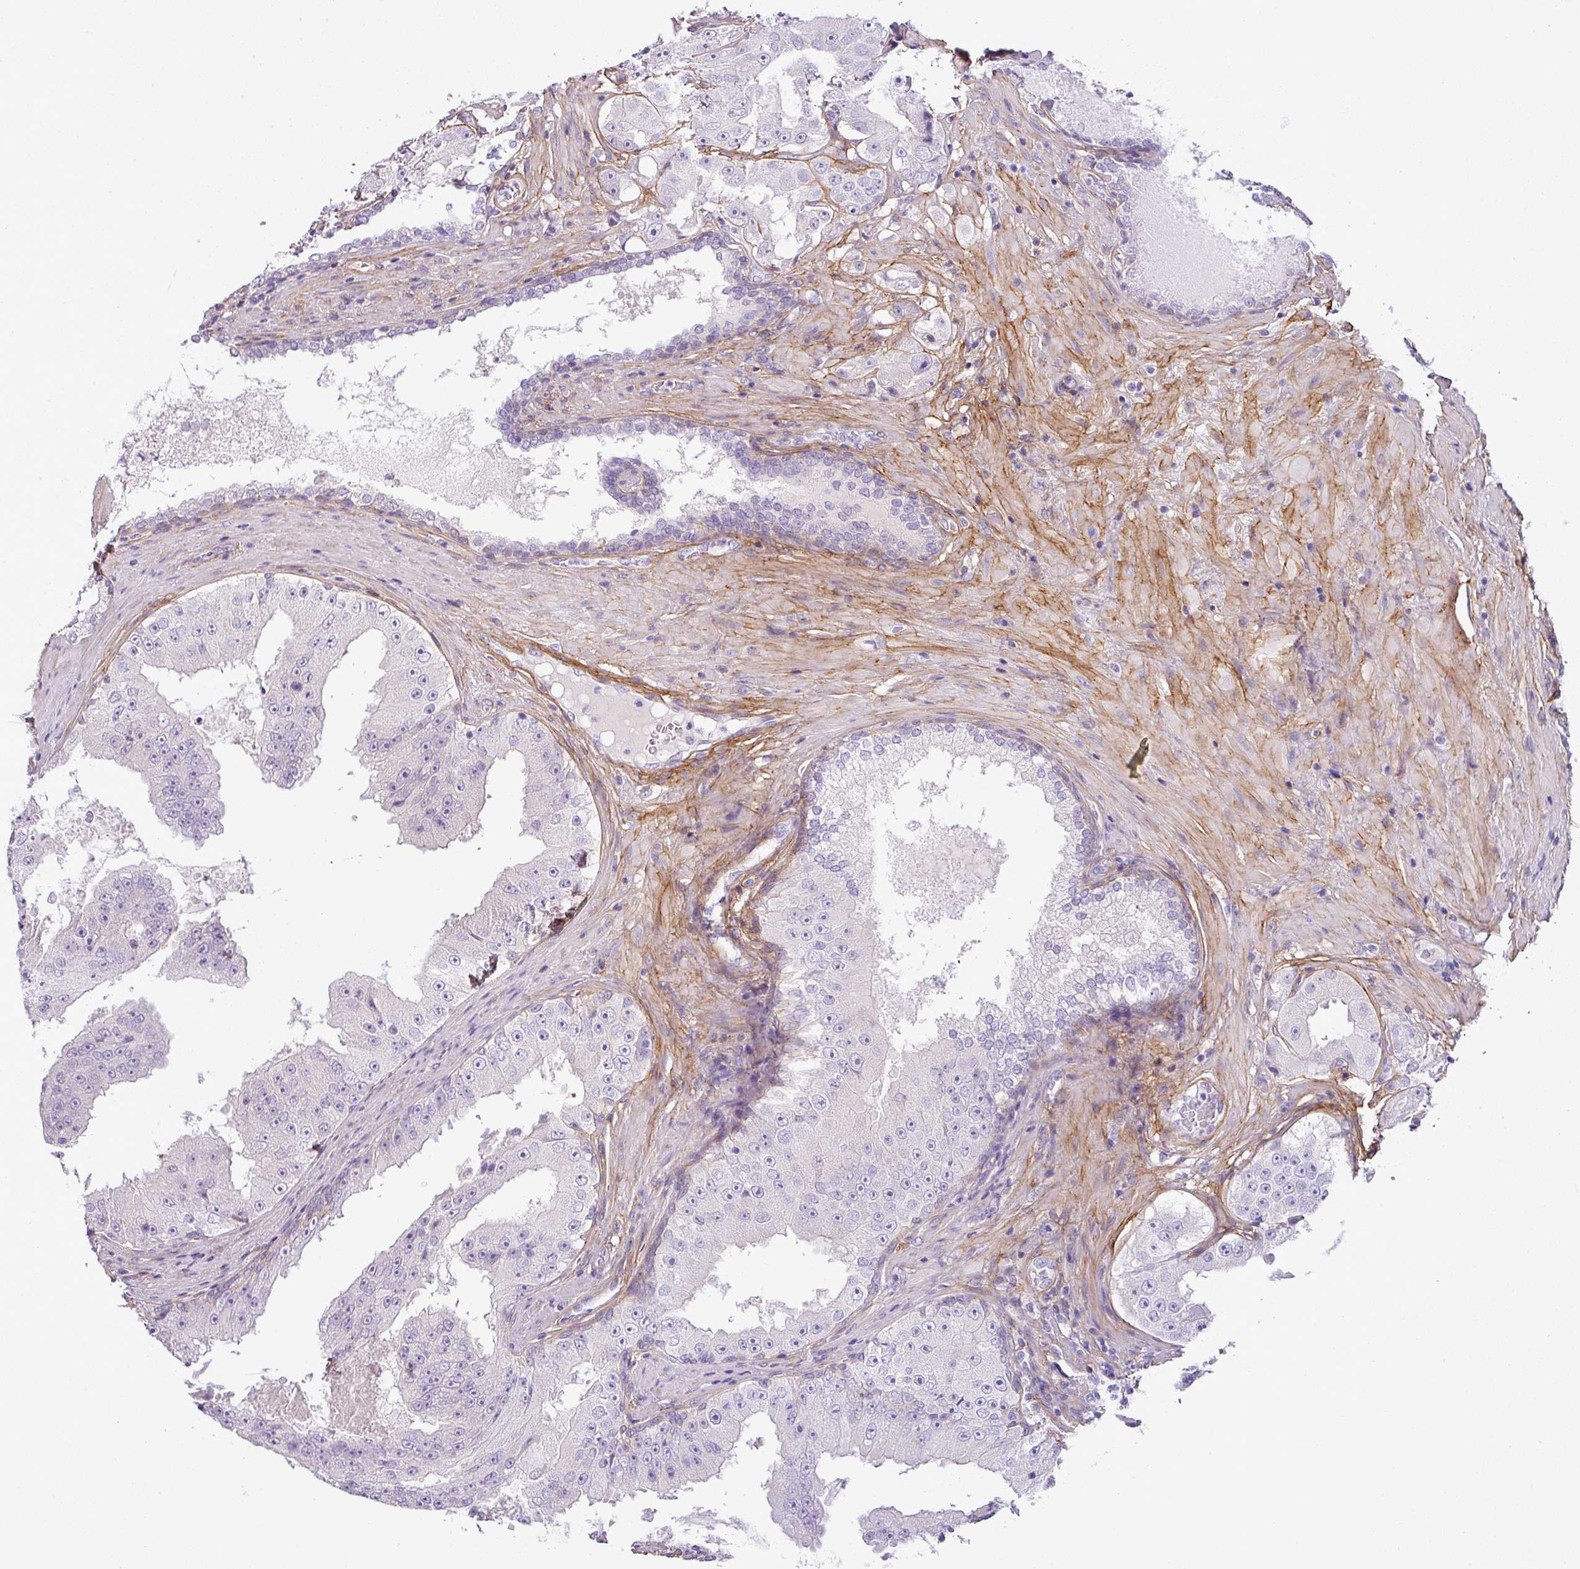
{"staining": {"intensity": "negative", "quantity": "none", "location": "none"}, "tissue": "prostate cancer", "cell_type": "Tumor cells", "image_type": "cancer", "snomed": [{"axis": "morphology", "description": "Adenocarcinoma, High grade"}, {"axis": "topography", "description": "Prostate"}], "caption": "This is a photomicrograph of immunohistochemistry staining of adenocarcinoma (high-grade) (prostate), which shows no expression in tumor cells. Brightfield microscopy of immunohistochemistry stained with DAB (3,3'-diaminobenzidine) (brown) and hematoxylin (blue), captured at high magnification.", "gene": "PARD6G", "patient": {"sex": "male", "age": 73}}